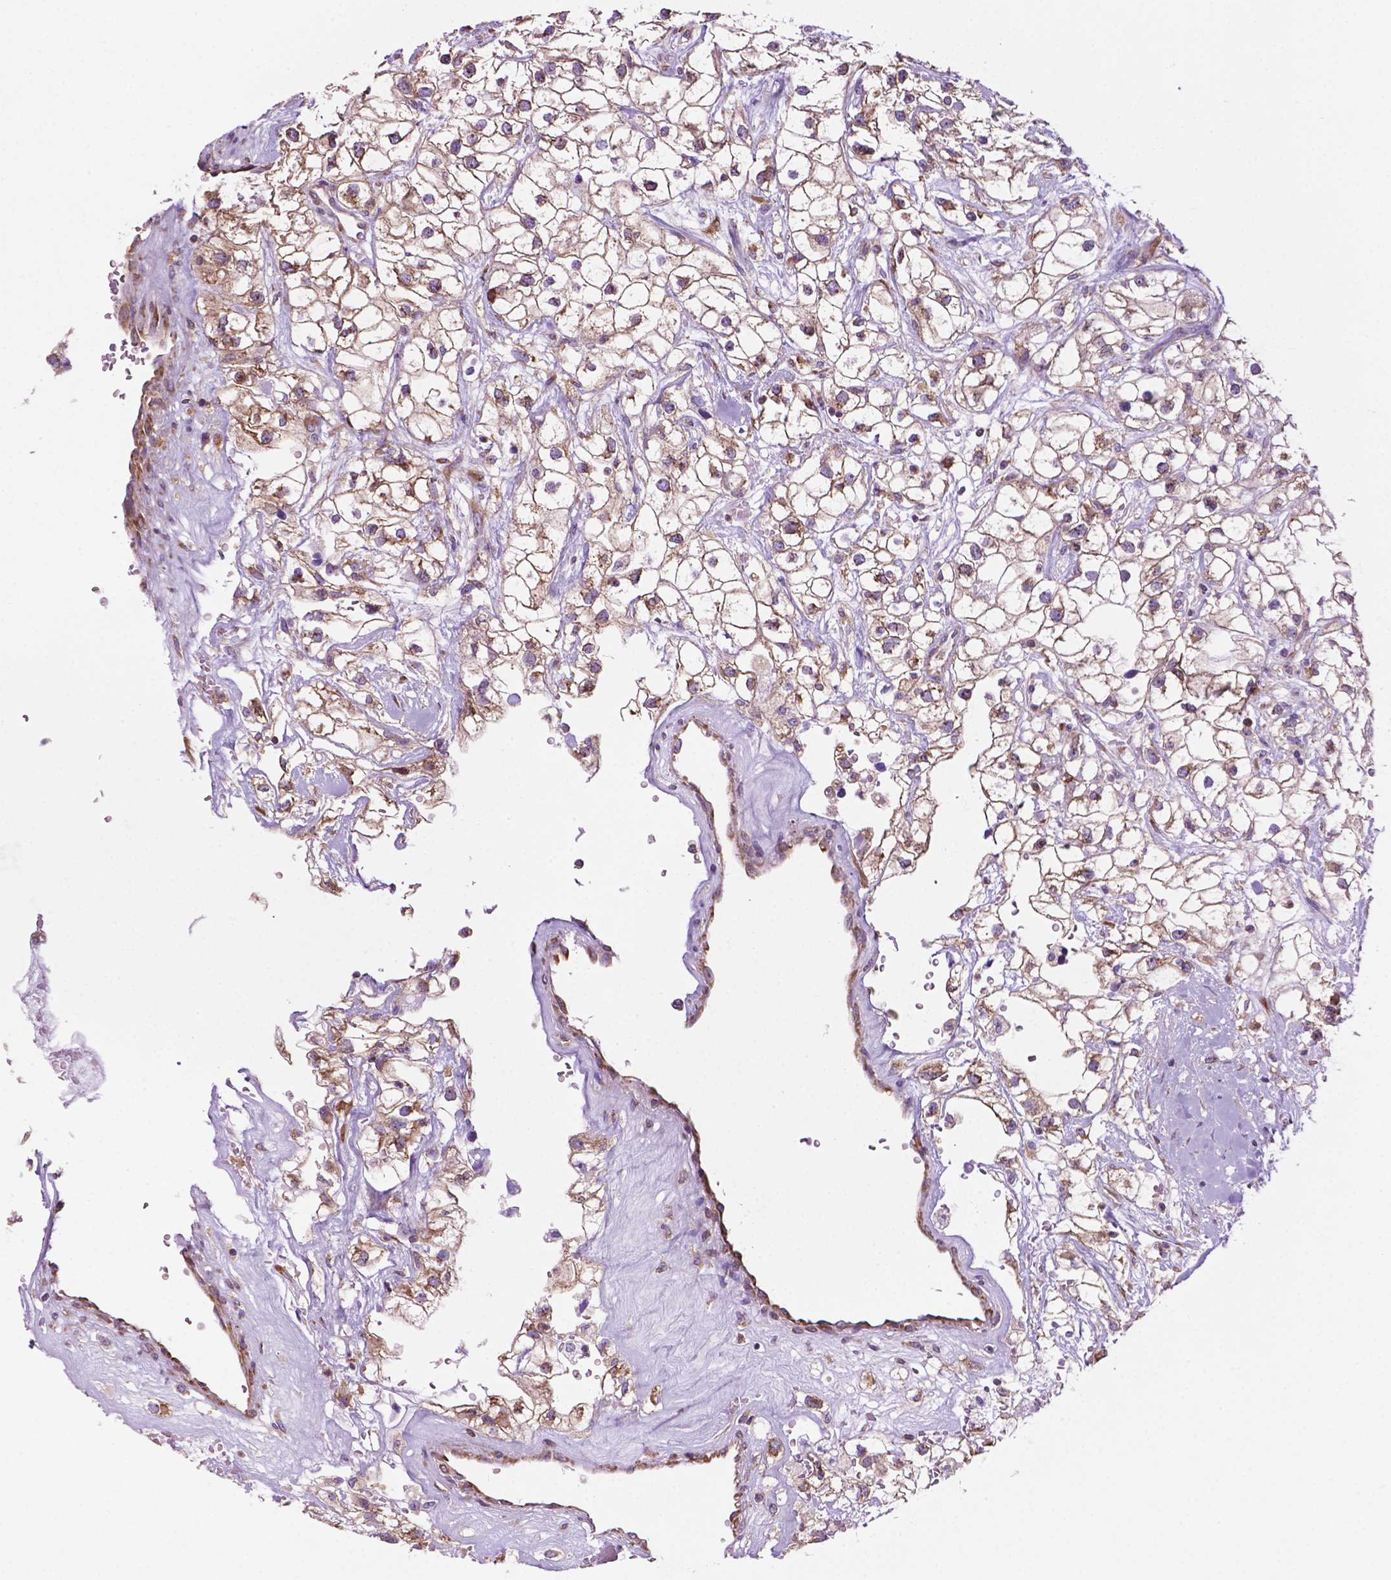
{"staining": {"intensity": "moderate", "quantity": "25%-75%", "location": "cytoplasmic/membranous"}, "tissue": "renal cancer", "cell_type": "Tumor cells", "image_type": "cancer", "snomed": [{"axis": "morphology", "description": "Adenocarcinoma, NOS"}, {"axis": "topography", "description": "Kidney"}], "caption": "Tumor cells display moderate cytoplasmic/membranous expression in approximately 25%-75% of cells in renal cancer (adenocarcinoma). The staining is performed using DAB brown chromogen to label protein expression. The nuclei are counter-stained blue using hematoxylin.", "gene": "RPL29", "patient": {"sex": "male", "age": 59}}